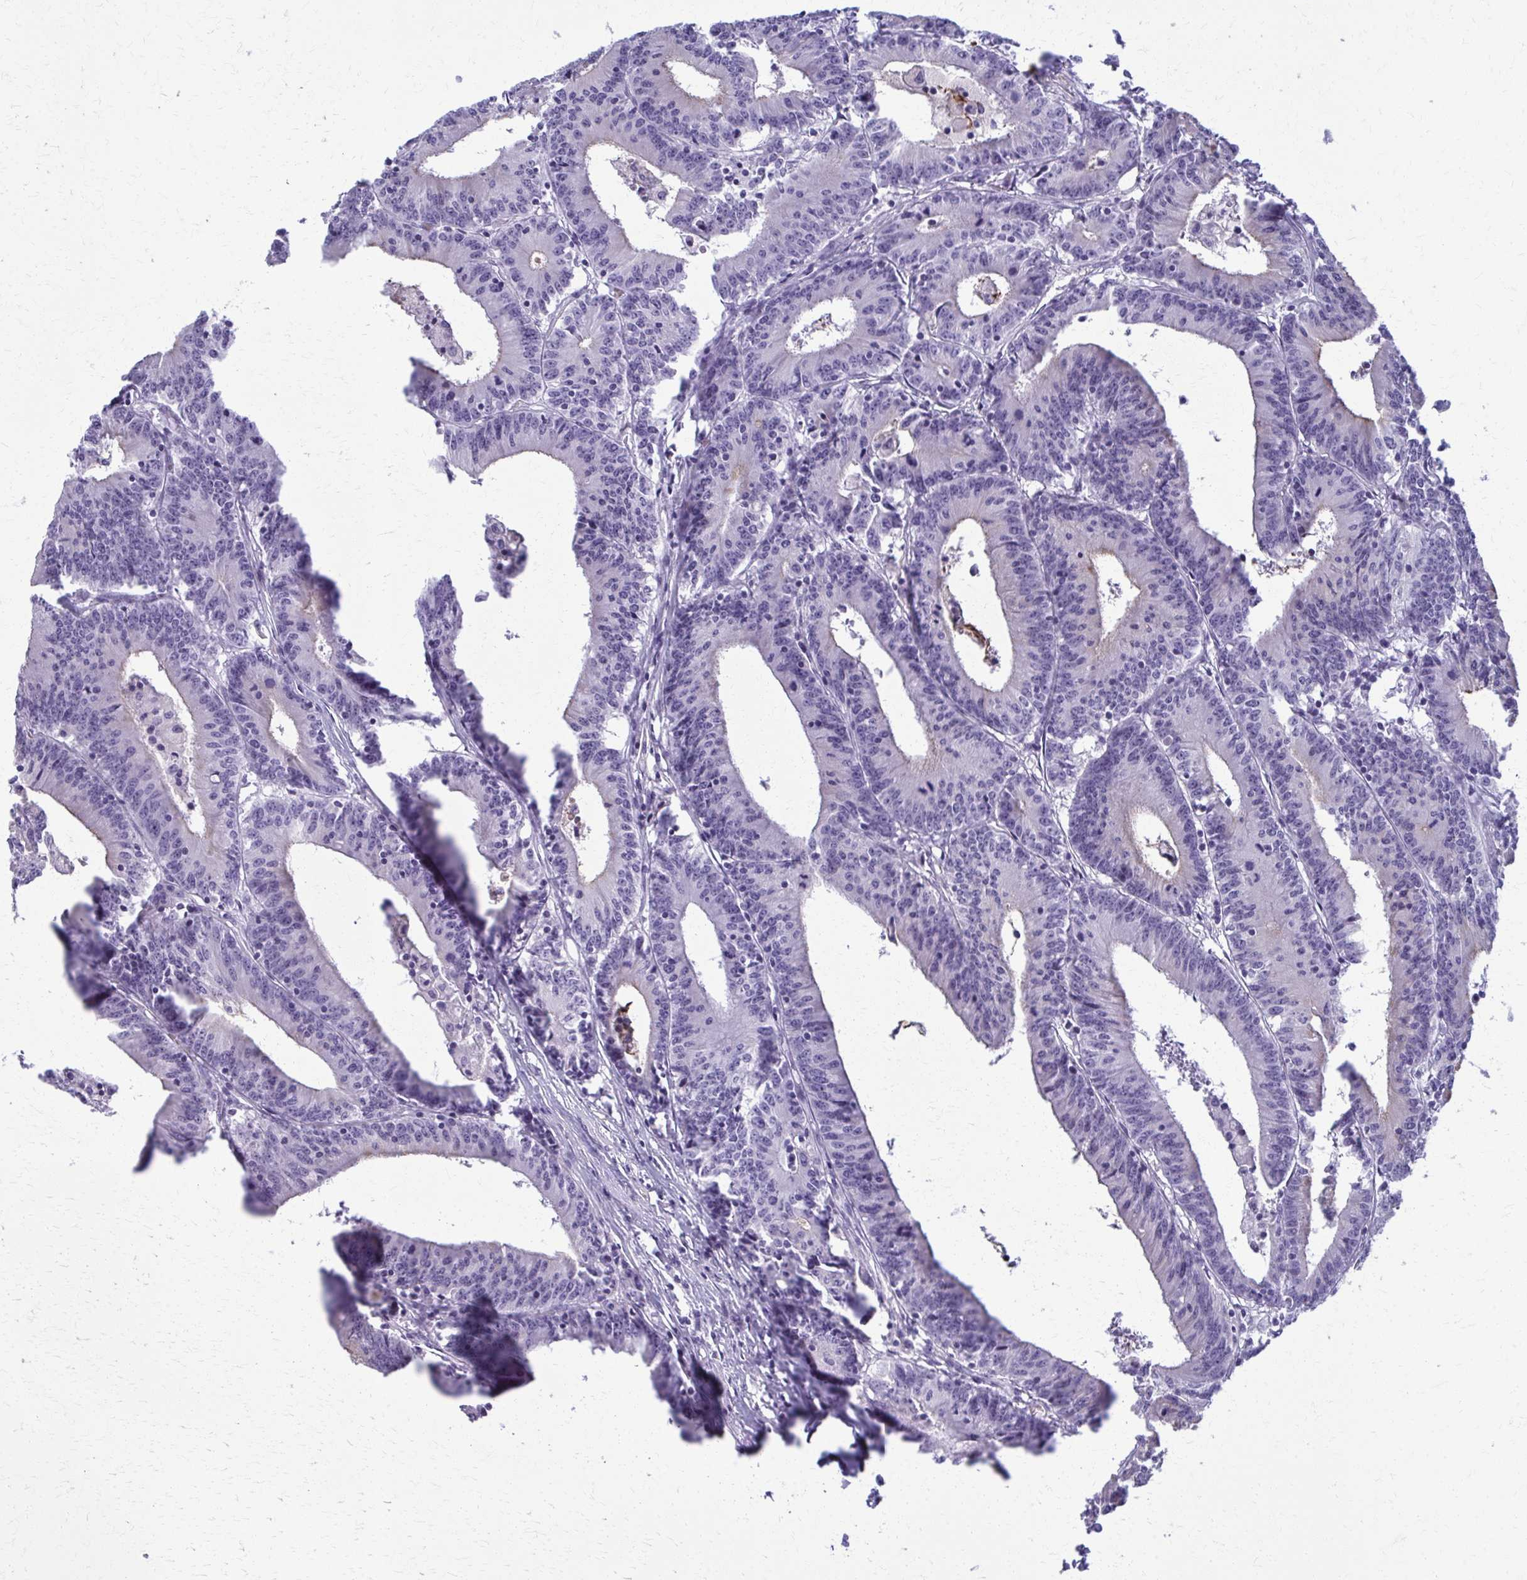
{"staining": {"intensity": "negative", "quantity": "none", "location": "none"}, "tissue": "colorectal cancer", "cell_type": "Tumor cells", "image_type": "cancer", "snomed": [{"axis": "morphology", "description": "Adenocarcinoma, NOS"}, {"axis": "topography", "description": "Colon"}], "caption": "A high-resolution photomicrograph shows immunohistochemistry (IHC) staining of adenocarcinoma (colorectal), which reveals no significant staining in tumor cells.", "gene": "ACSM2B", "patient": {"sex": "female", "age": 78}}